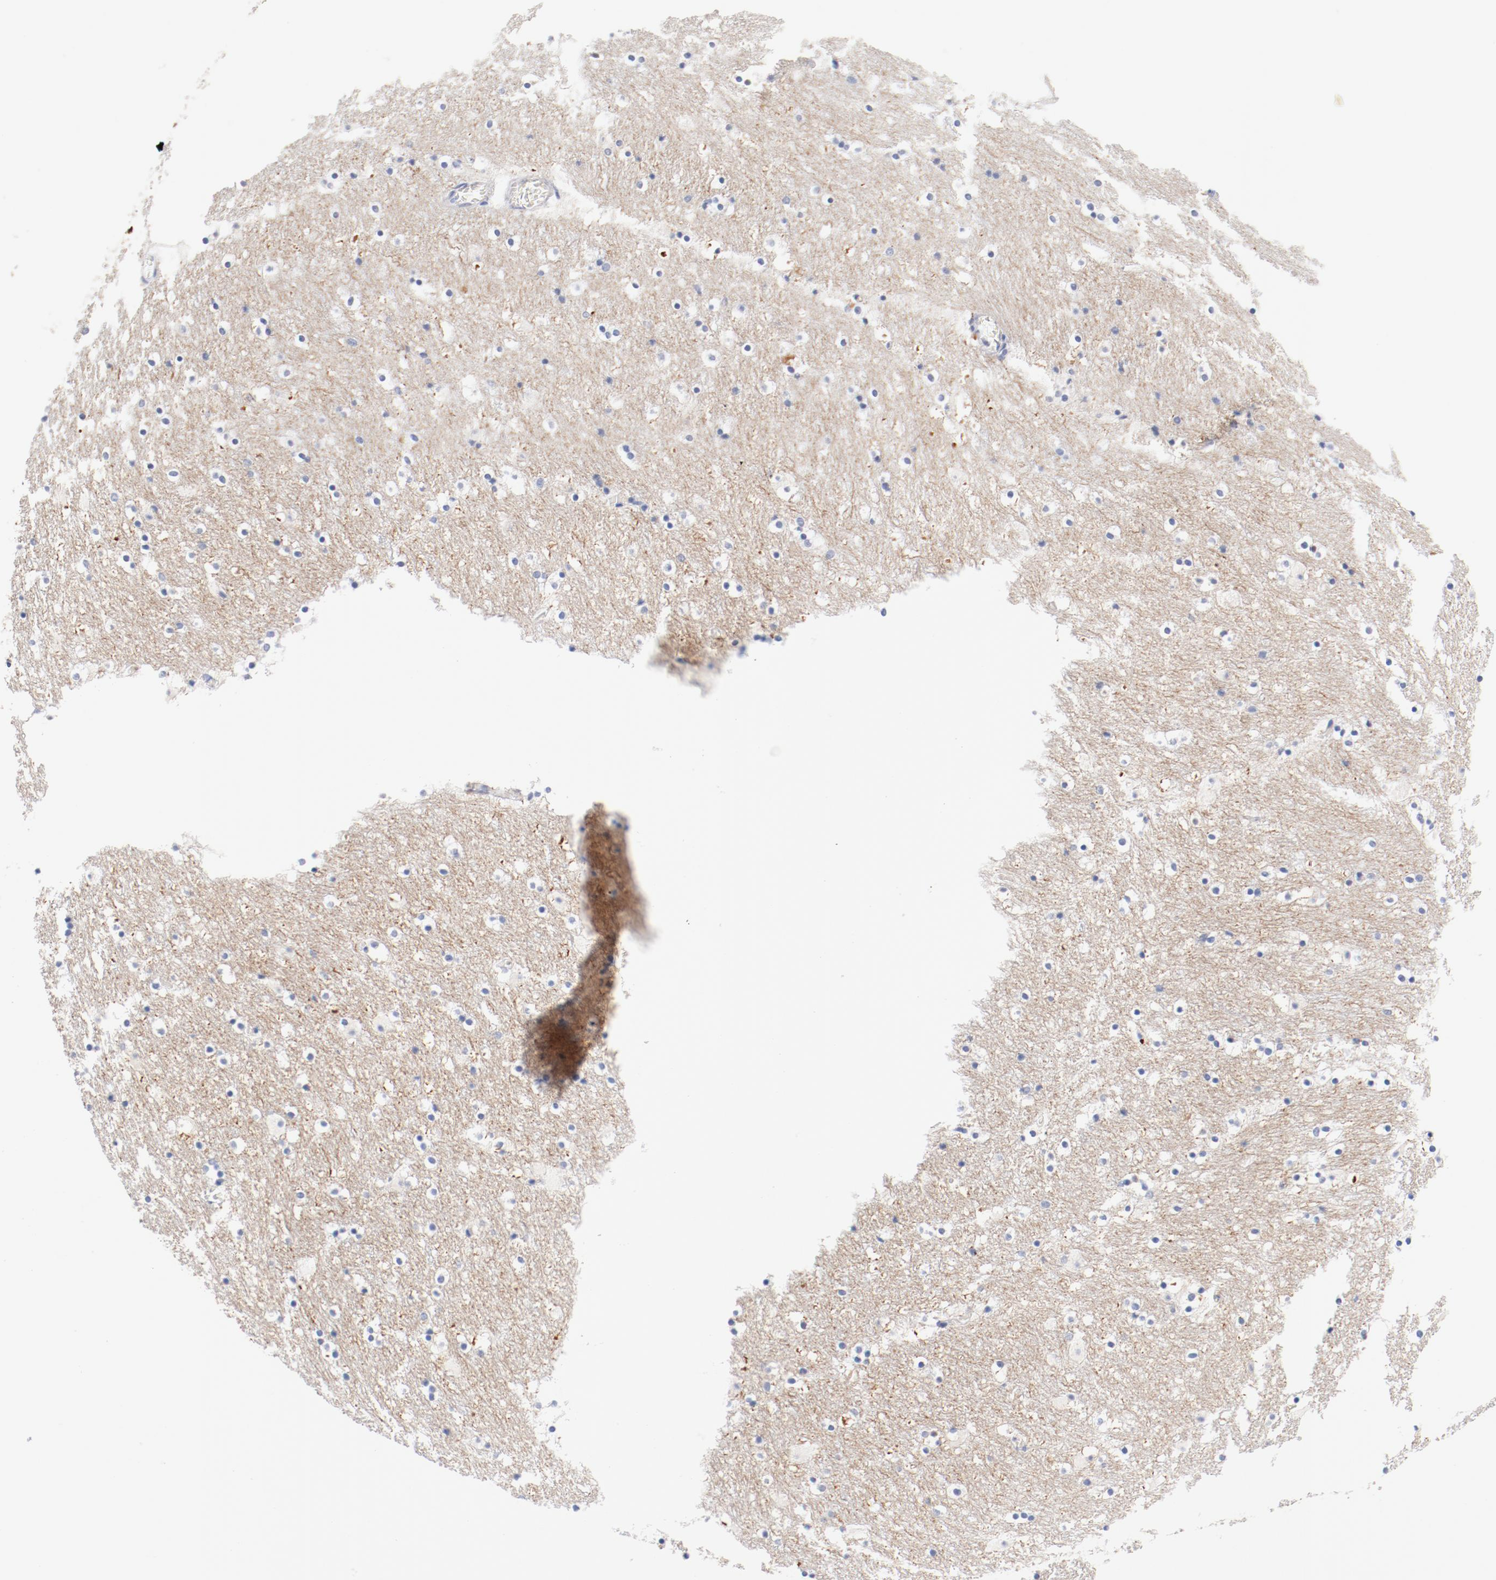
{"staining": {"intensity": "negative", "quantity": "none", "location": "none"}, "tissue": "caudate", "cell_type": "Glial cells", "image_type": "normal", "snomed": [{"axis": "morphology", "description": "Normal tissue, NOS"}, {"axis": "topography", "description": "Lateral ventricle wall"}], "caption": "This is an immunohistochemistry (IHC) histopathology image of normal human caudate. There is no expression in glial cells.", "gene": "HOMER1", "patient": {"sex": "male", "age": 45}}